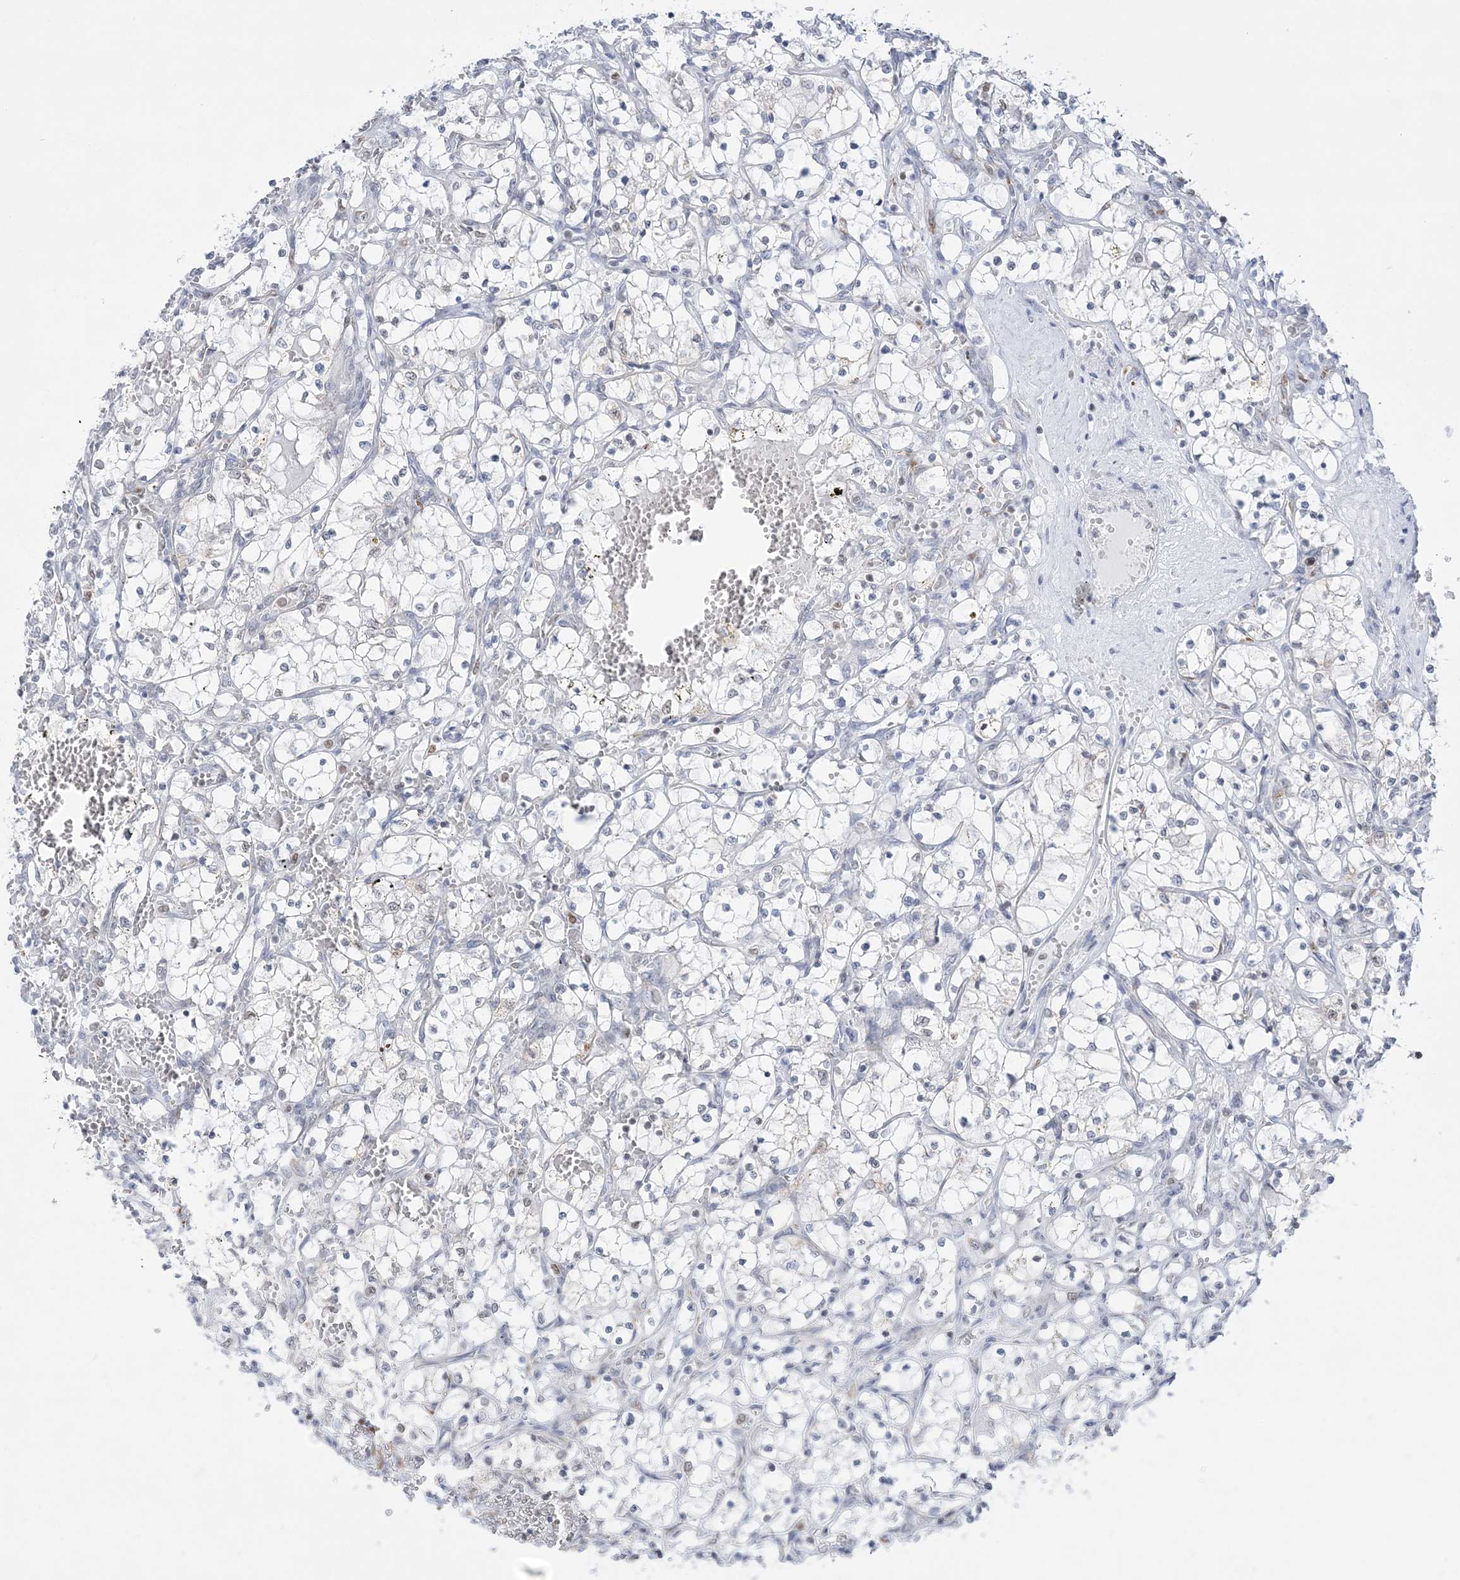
{"staining": {"intensity": "negative", "quantity": "none", "location": "none"}, "tissue": "renal cancer", "cell_type": "Tumor cells", "image_type": "cancer", "snomed": [{"axis": "morphology", "description": "Adenocarcinoma, NOS"}, {"axis": "topography", "description": "Kidney"}], "caption": "An immunohistochemistry image of adenocarcinoma (renal) is shown. There is no staining in tumor cells of adenocarcinoma (renal).", "gene": "DDX21", "patient": {"sex": "female", "age": 69}}